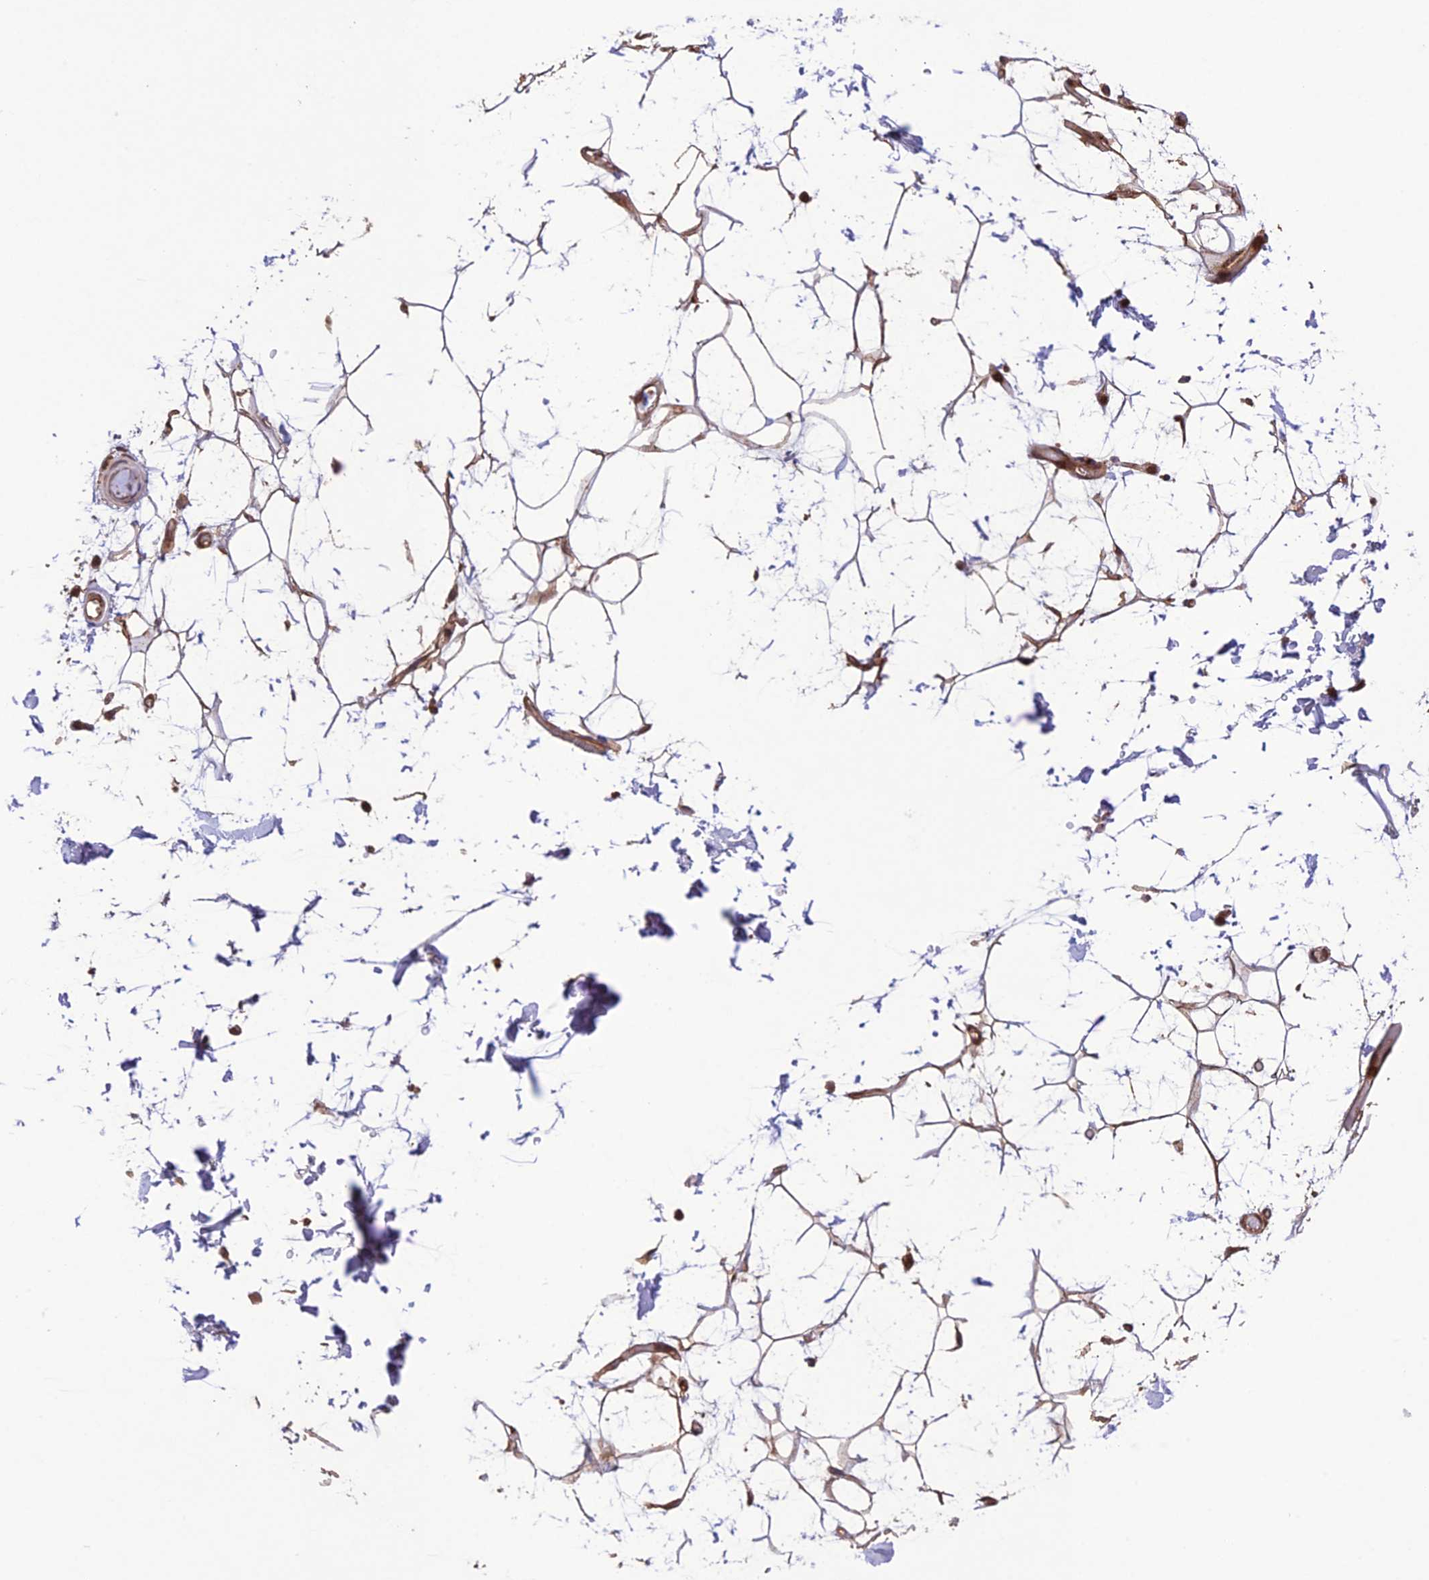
{"staining": {"intensity": "moderate", "quantity": ">75%", "location": "cytoplasmic/membranous"}, "tissue": "adipose tissue", "cell_type": "Adipocytes", "image_type": "normal", "snomed": [{"axis": "morphology", "description": "Normal tissue, NOS"}, {"axis": "topography", "description": "Soft tissue"}], "caption": "This micrograph shows immunohistochemistry (IHC) staining of normal adipose tissue, with medium moderate cytoplasmic/membranous expression in about >75% of adipocytes.", "gene": "FCHSD1", "patient": {"sex": "male", "age": 72}}